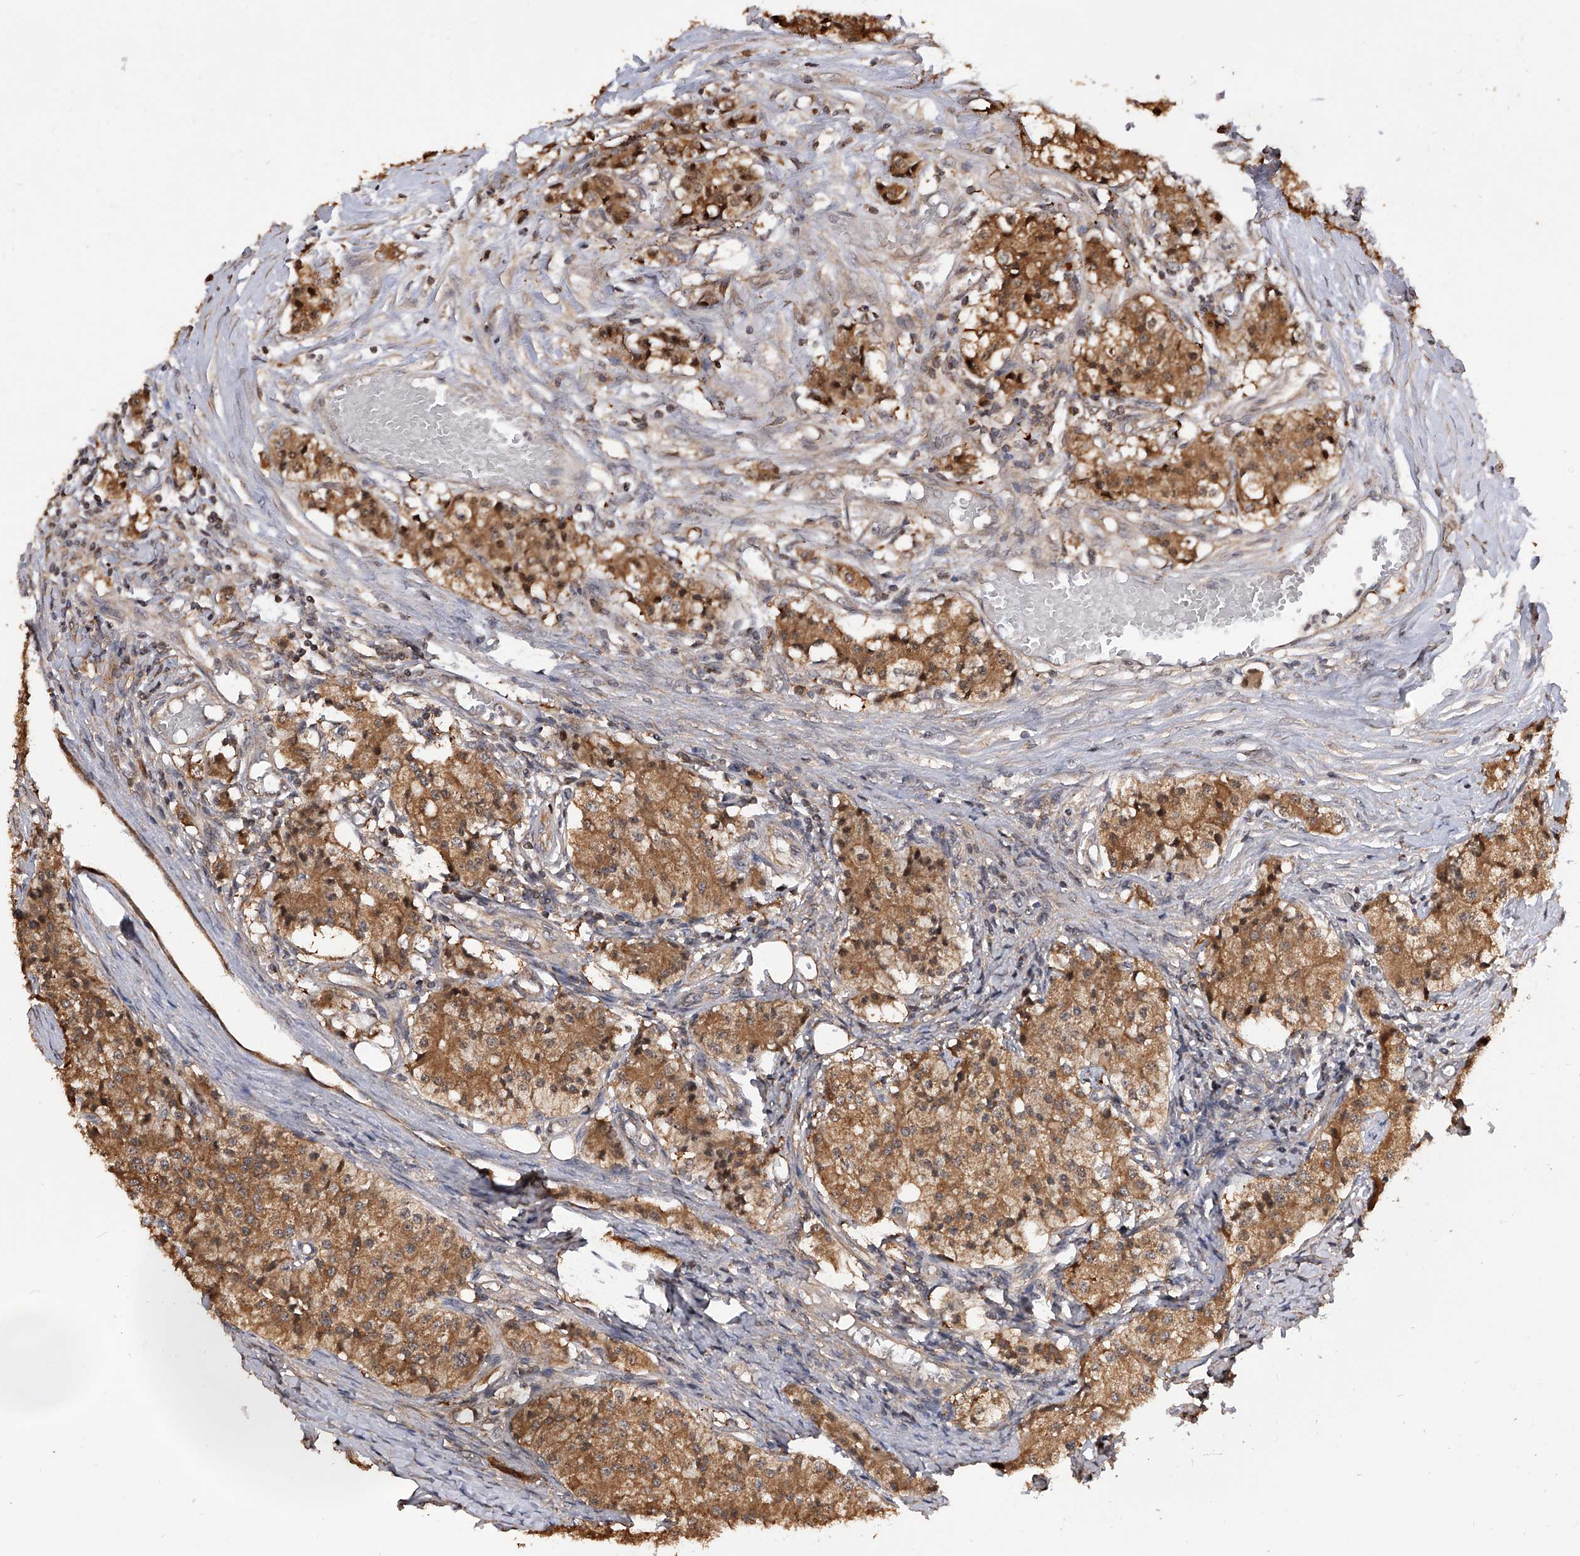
{"staining": {"intensity": "moderate", "quantity": ">75%", "location": "cytoplasmic/membranous"}, "tissue": "carcinoid", "cell_type": "Tumor cells", "image_type": "cancer", "snomed": [{"axis": "morphology", "description": "Carcinoid, malignant, NOS"}, {"axis": "topography", "description": "Colon"}], "caption": "Tumor cells display medium levels of moderate cytoplasmic/membranous expression in approximately >75% of cells in human carcinoid.", "gene": "GMDS", "patient": {"sex": "female", "age": 52}}